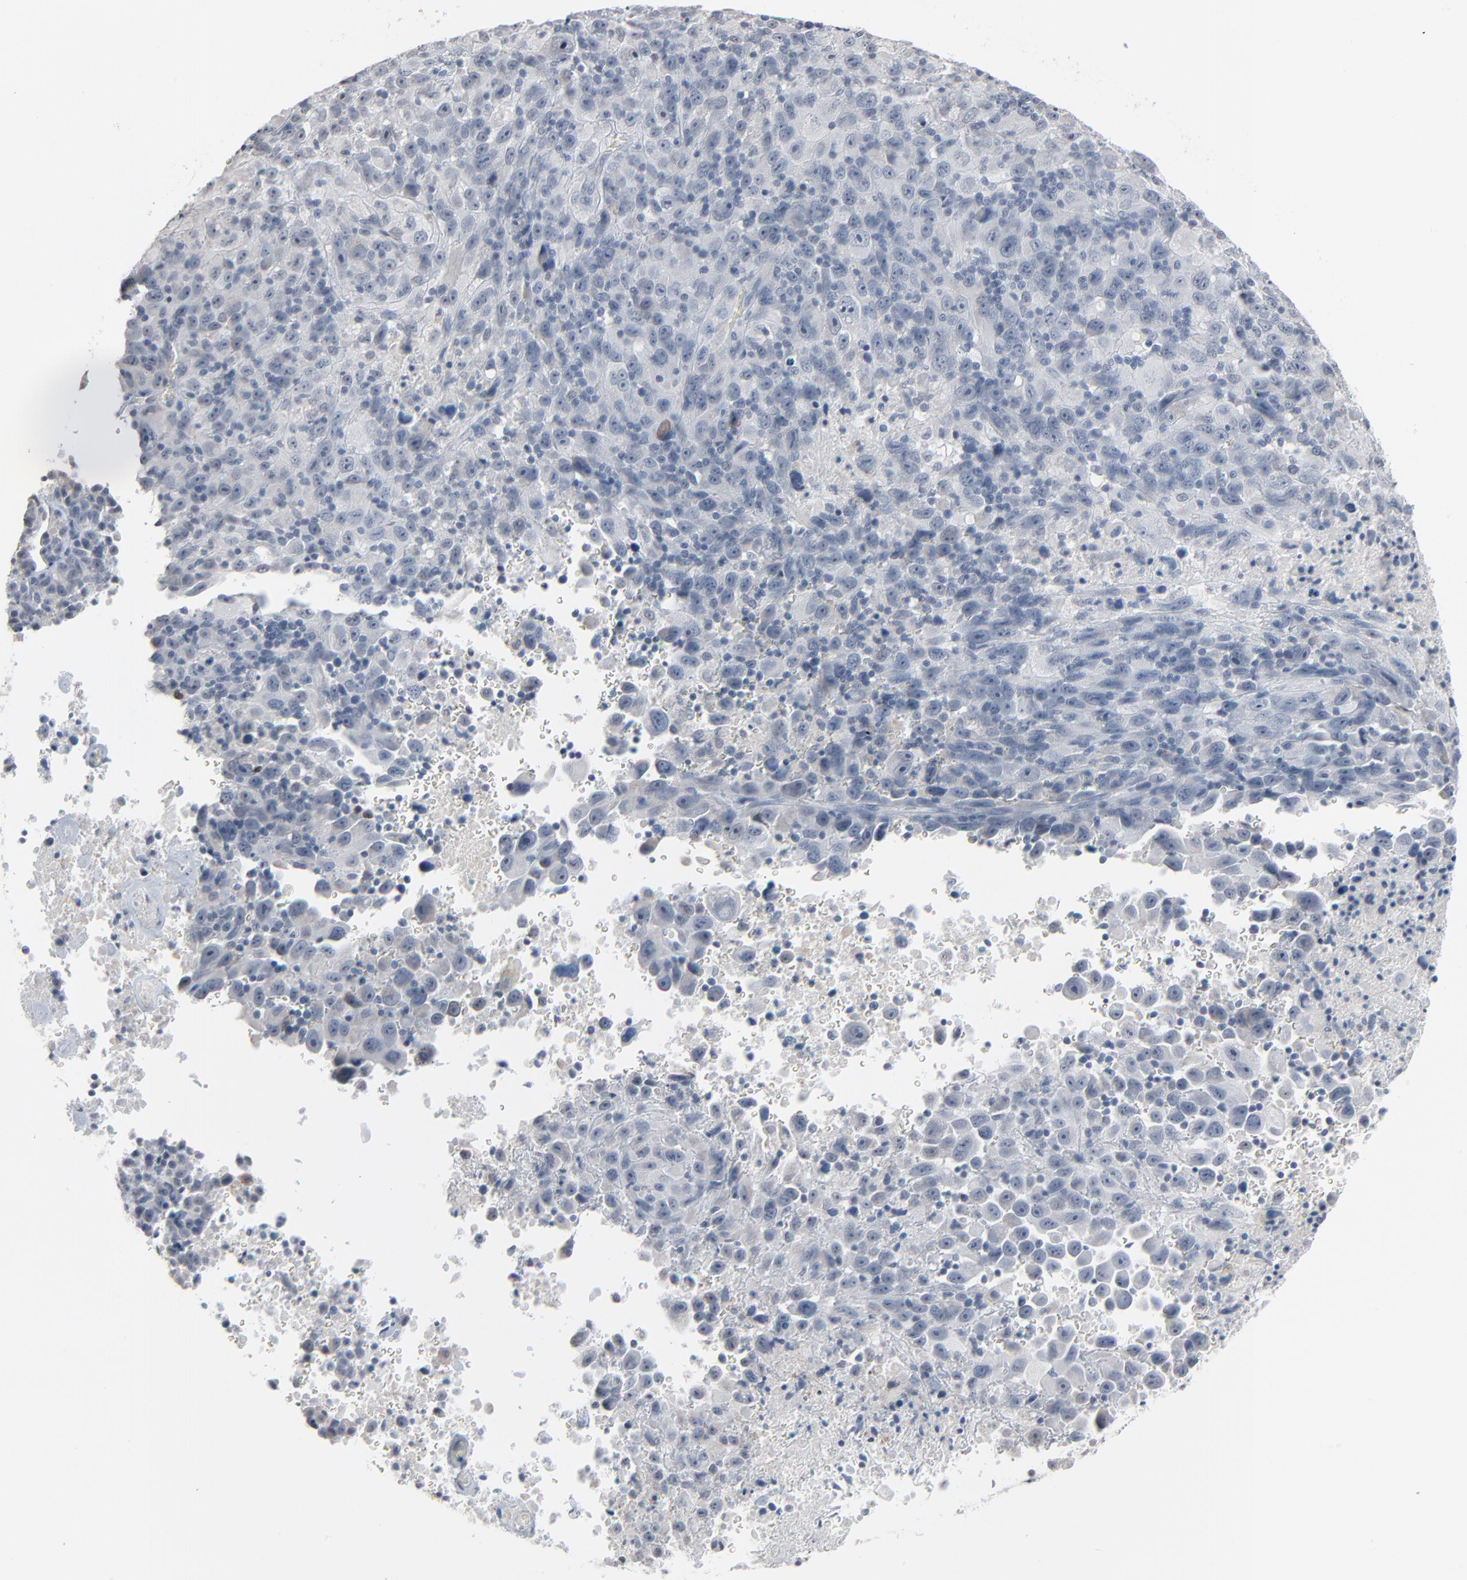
{"staining": {"intensity": "weak", "quantity": "<25%", "location": "cytoplasmic/membranous"}, "tissue": "melanoma", "cell_type": "Tumor cells", "image_type": "cancer", "snomed": [{"axis": "morphology", "description": "Malignant melanoma, Metastatic site"}, {"axis": "topography", "description": "Cerebral cortex"}], "caption": "IHC image of neoplastic tissue: human melanoma stained with DAB shows no significant protein staining in tumor cells.", "gene": "SAGE1", "patient": {"sex": "female", "age": 52}}